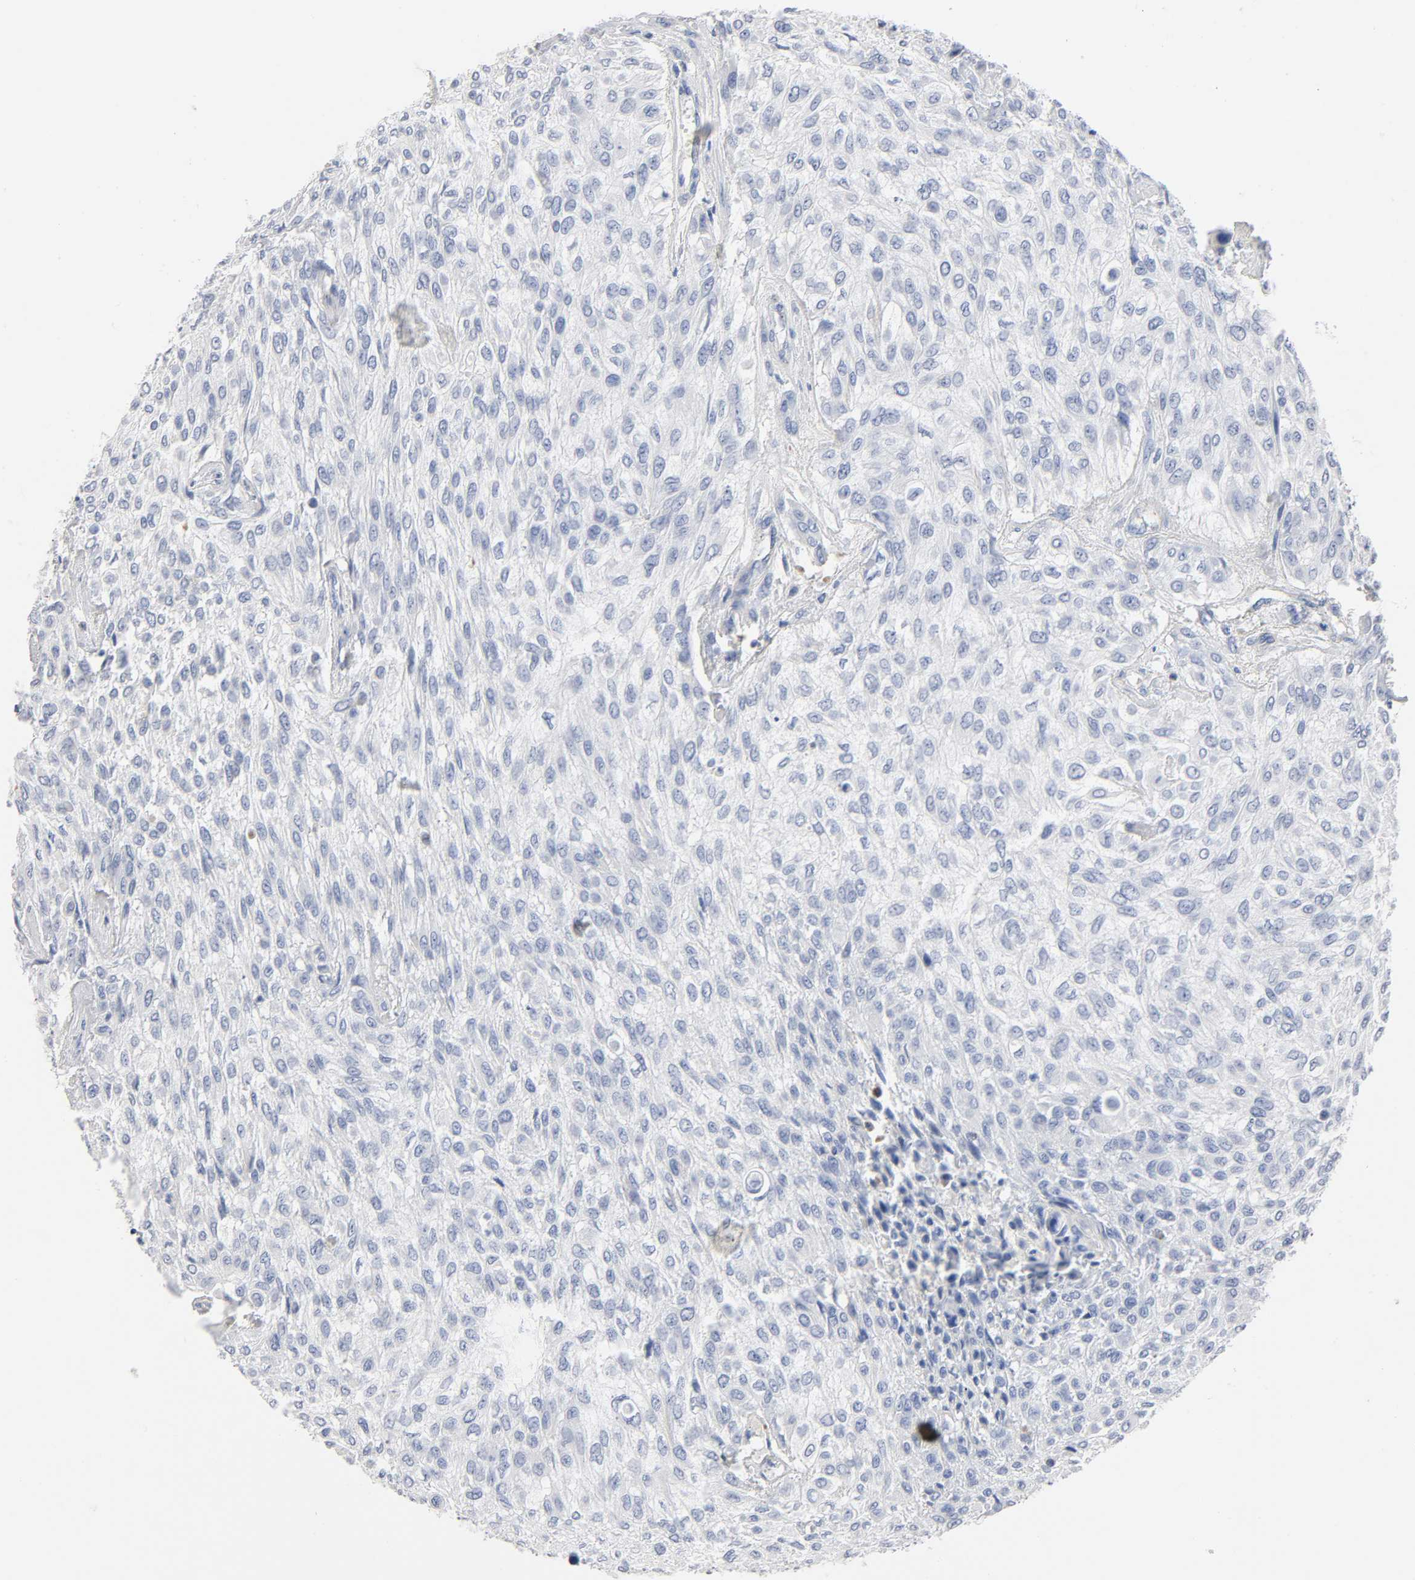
{"staining": {"intensity": "negative", "quantity": "none", "location": "none"}, "tissue": "urothelial cancer", "cell_type": "Tumor cells", "image_type": "cancer", "snomed": [{"axis": "morphology", "description": "Urothelial carcinoma, High grade"}, {"axis": "topography", "description": "Urinary bladder"}], "caption": "A high-resolution histopathology image shows immunohistochemistry (IHC) staining of high-grade urothelial carcinoma, which shows no significant expression in tumor cells.", "gene": "PLP1", "patient": {"sex": "male", "age": 57}}